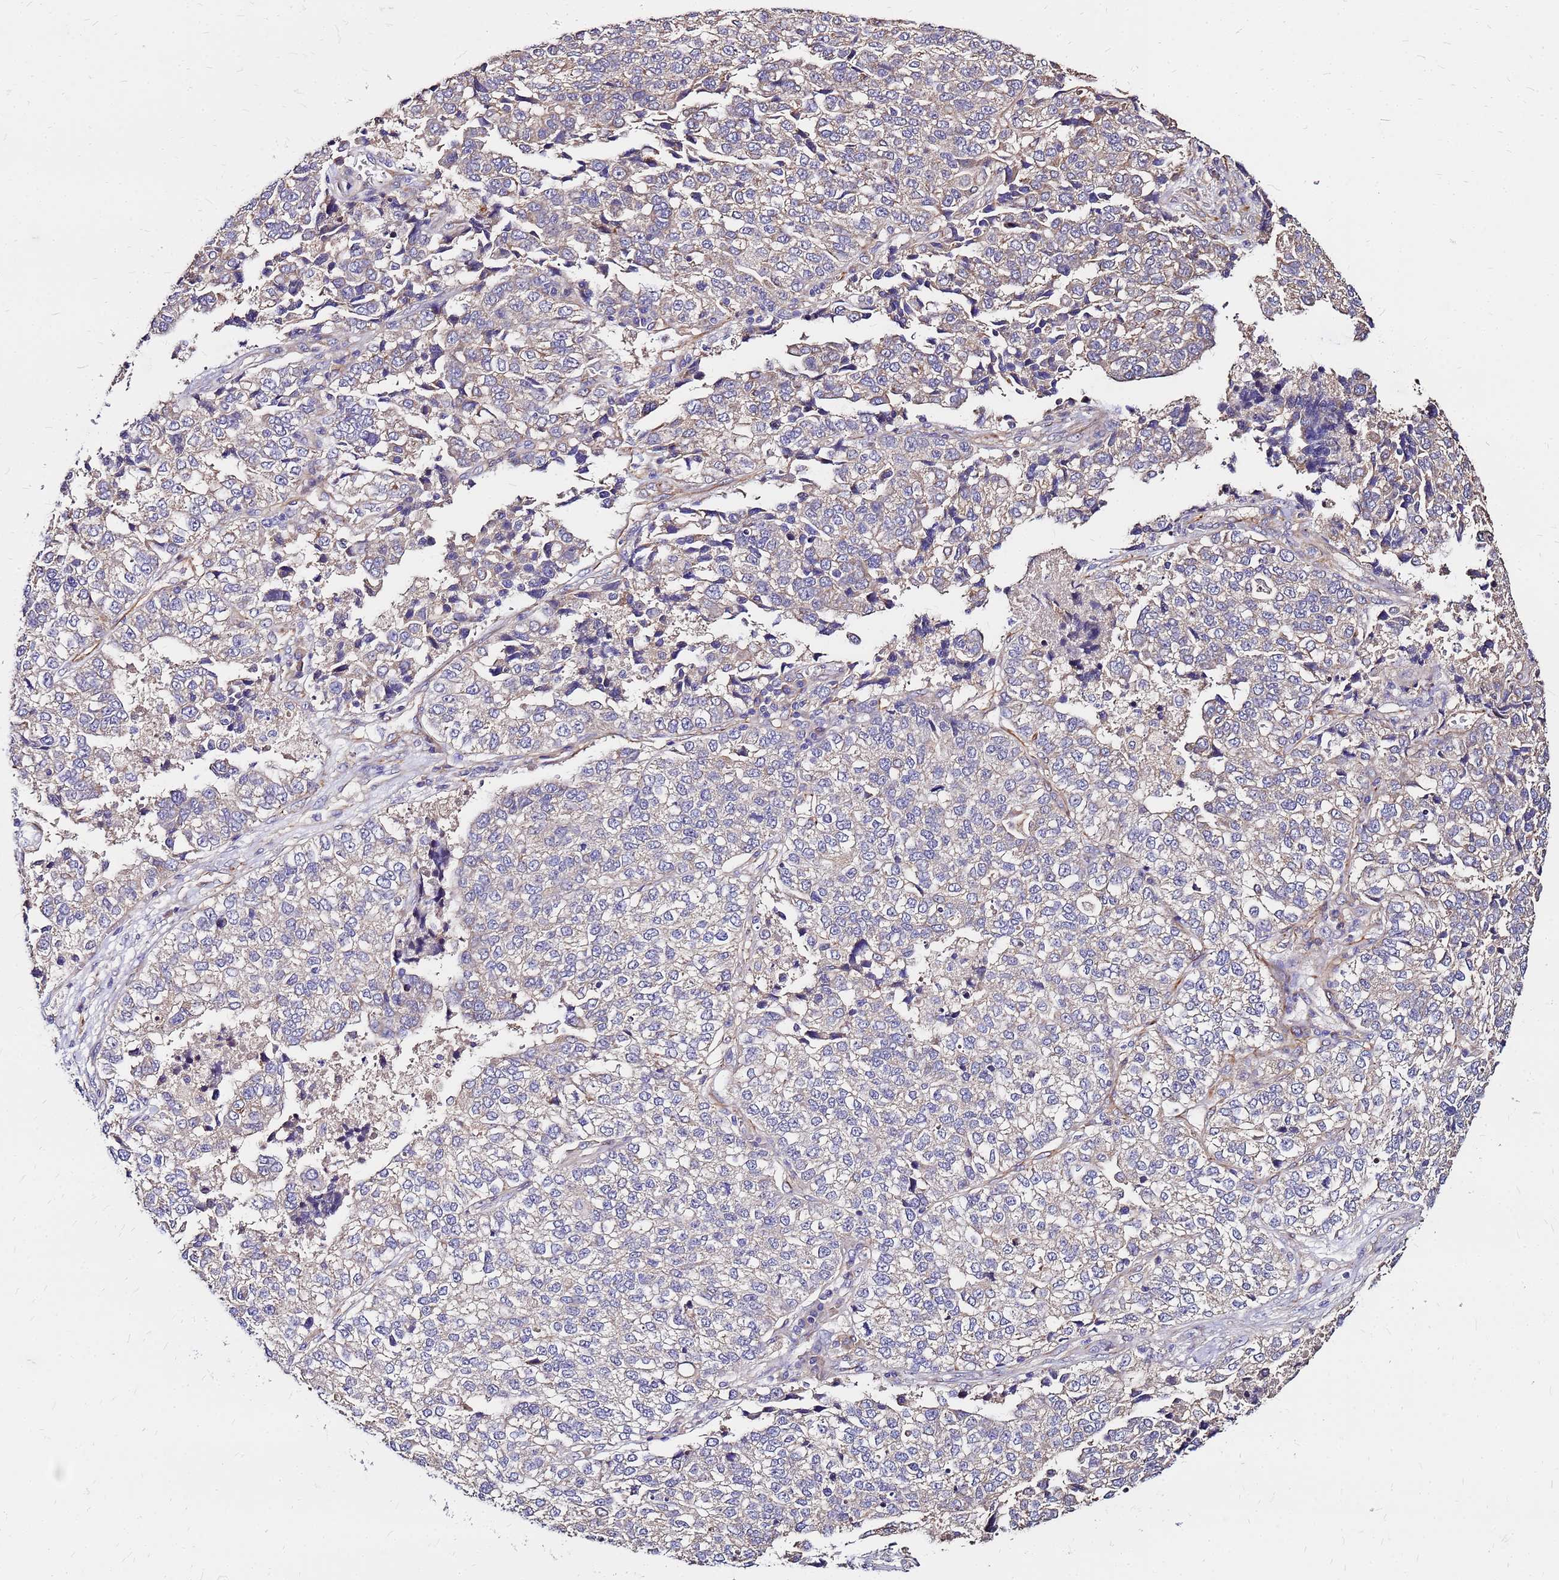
{"staining": {"intensity": "weak", "quantity": "<25%", "location": "cytoplasmic/membranous"}, "tissue": "lung cancer", "cell_type": "Tumor cells", "image_type": "cancer", "snomed": [{"axis": "morphology", "description": "Adenocarcinoma, NOS"}, {"axis": "topography", "description": "Lung"}], "caption": "Tumor cells are negative for protein expression in human lung adenocarcinoma. (DAB (3,3'-diaminobenzidine) immunohistochemistry with hematoxylin counter stain).", "gene": "ARHGEF5", "patient": {"sex": "male", "age": 49}}